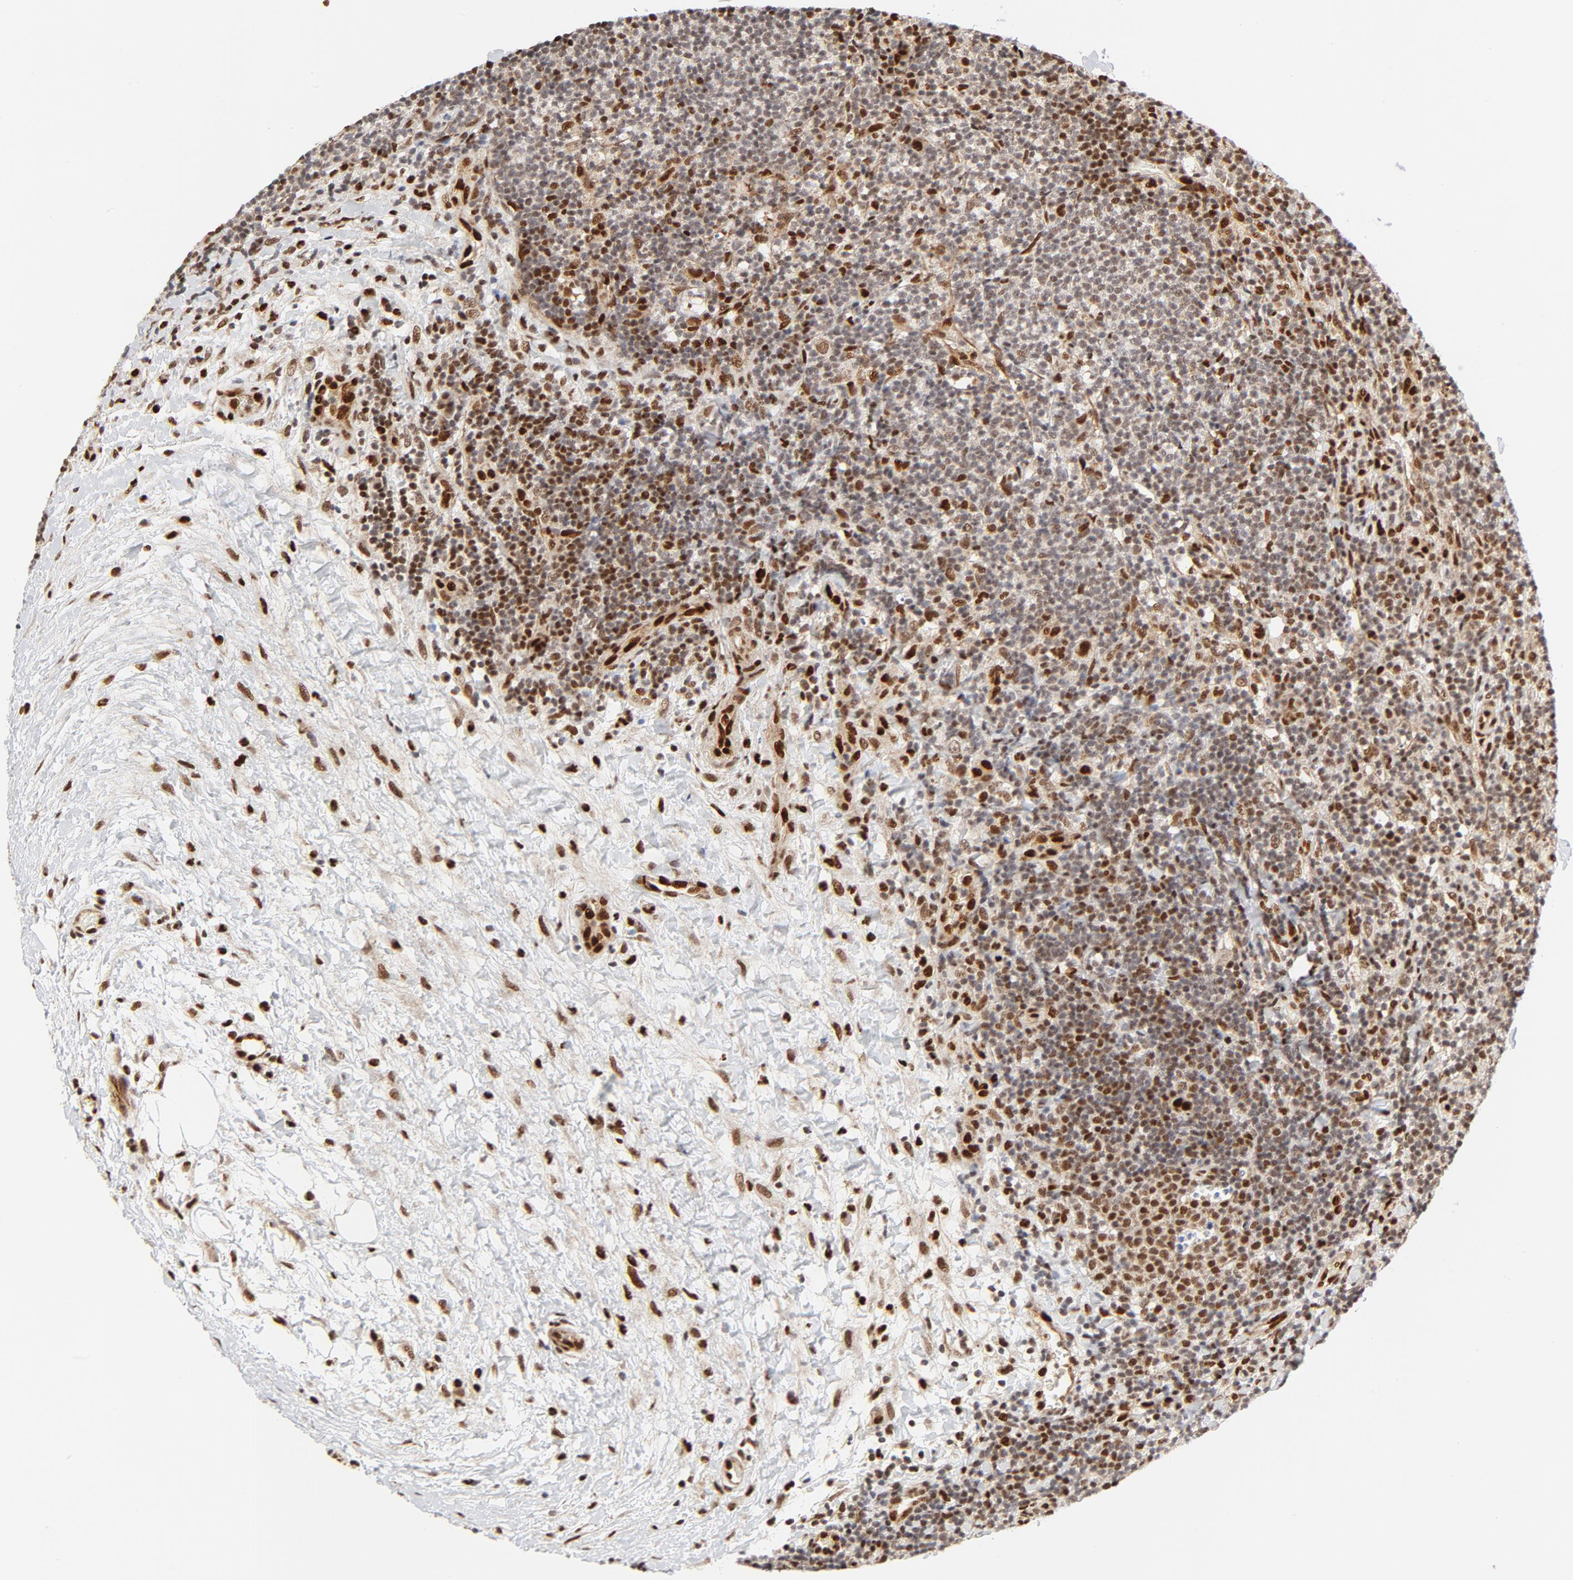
{"staining": {"intensity": "moderate", "quantity": "<25%", "location": "nuclear"}, "tissue": "lymphoma", "cell_type": "Tumor cells", "image_type": "cancer", "snomed": [{"axis": "morphology", "description": "Malignant lymphoma, non-Hodgkin's type, Low grade"}, {"axis": "topography", "description": "Lymph node"}], "caption": "Moderate nuclear protein expression is identified in about <25% of tumor cells in malignant lymphoma, non-Hodgkin's type (low-grade).", "gene": "MEF2A", "patient": {"sex": "female", "age": 76}}